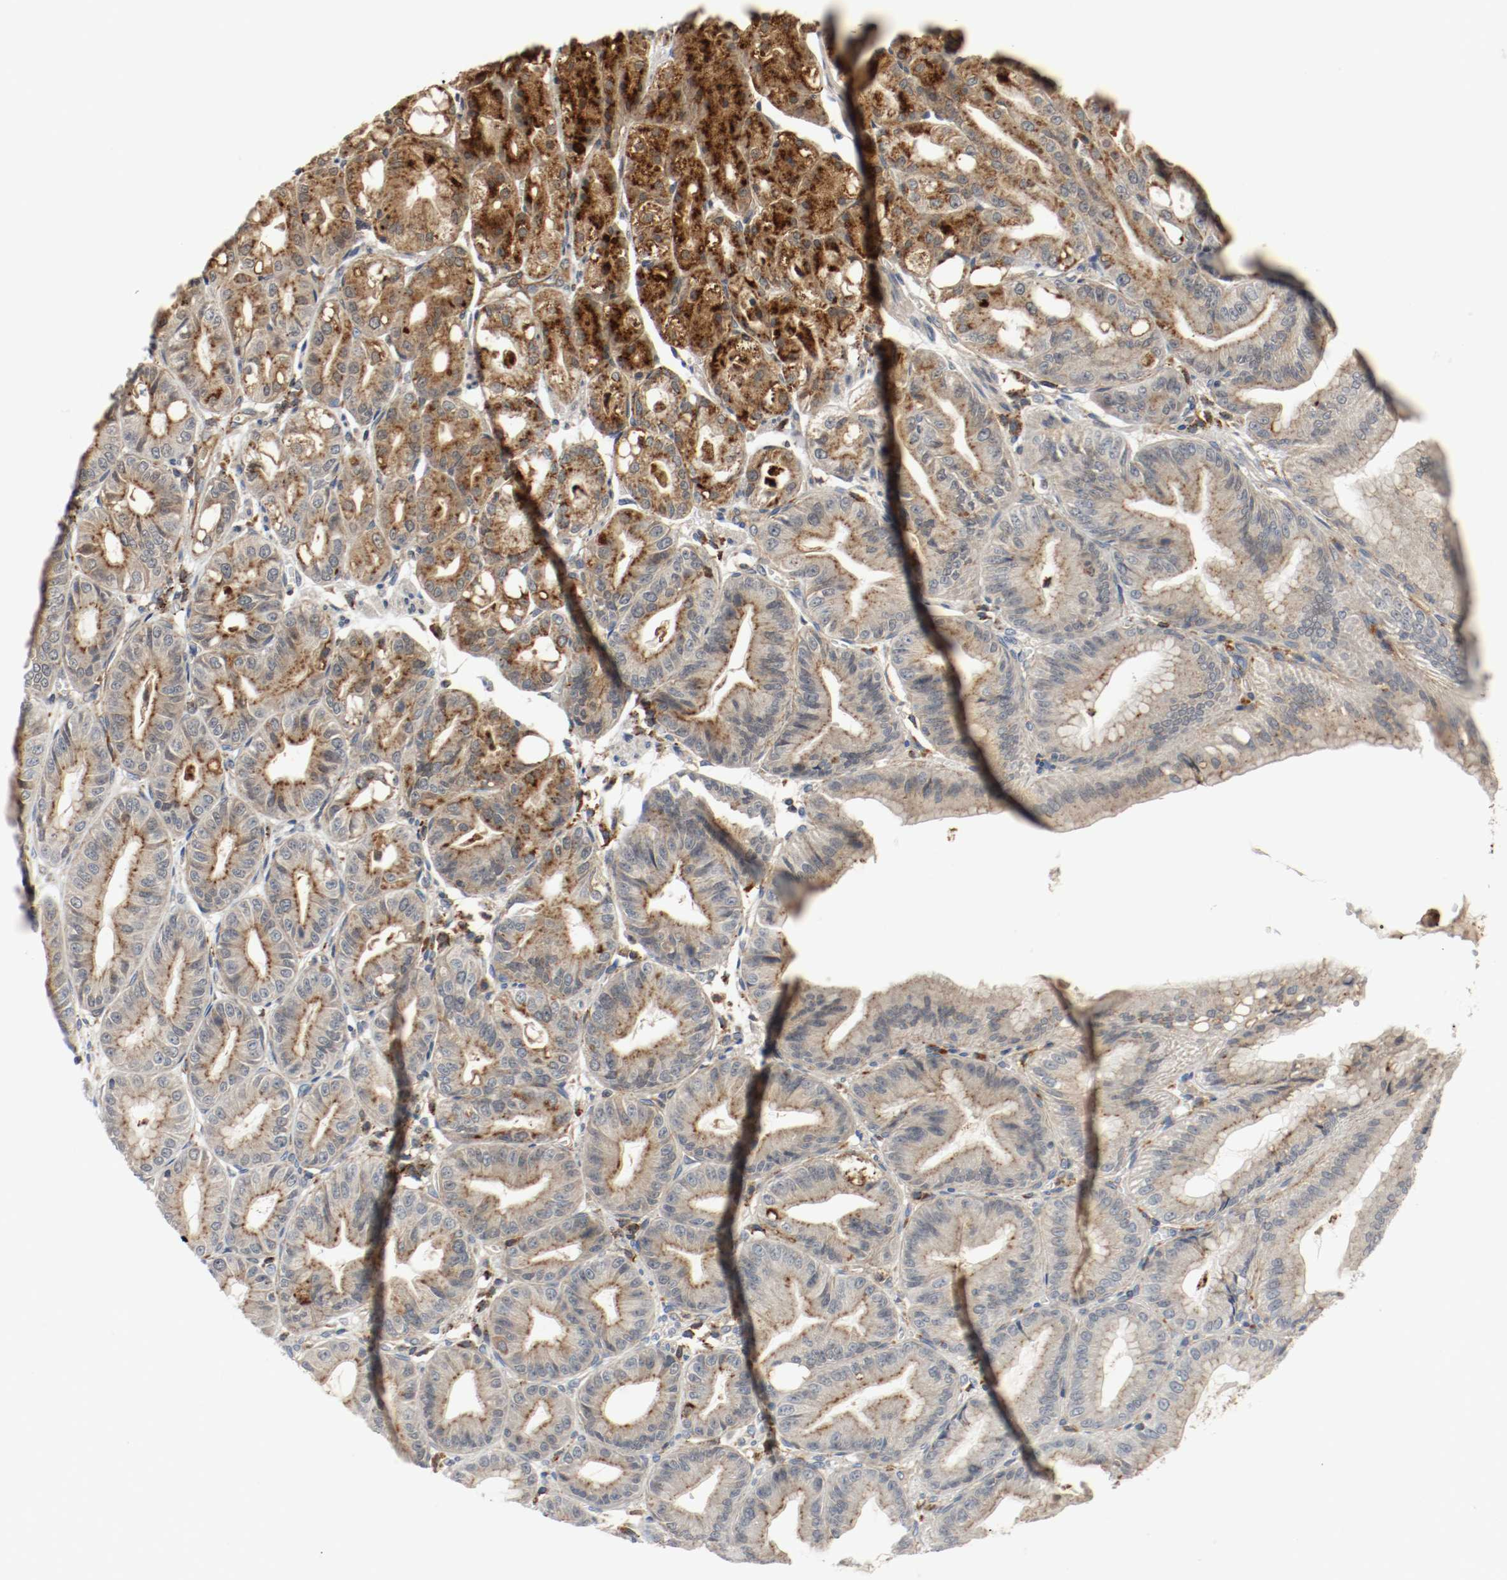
{"staining": {"intensity": "strong", "quantity": ">75%", "location": "cytoplasmic/membranous"}, "tissue": "stomach", "cell_type": "Glandular cells", "image_type": "normal", "snomed": [{"axis": "morphology", "description": "Normal tissue, NOS"}, {"axis": "topography", "description": "Stomach, lower"}], "caption": "A histopathology image showing strong cytoplasmic/membranous staining in about >75% of glandular cells in normal stomach, as visualized by brown immunohistochemical staining.", "gene": "LAMP2", "patient": {"sex": "male", "age": 71}}